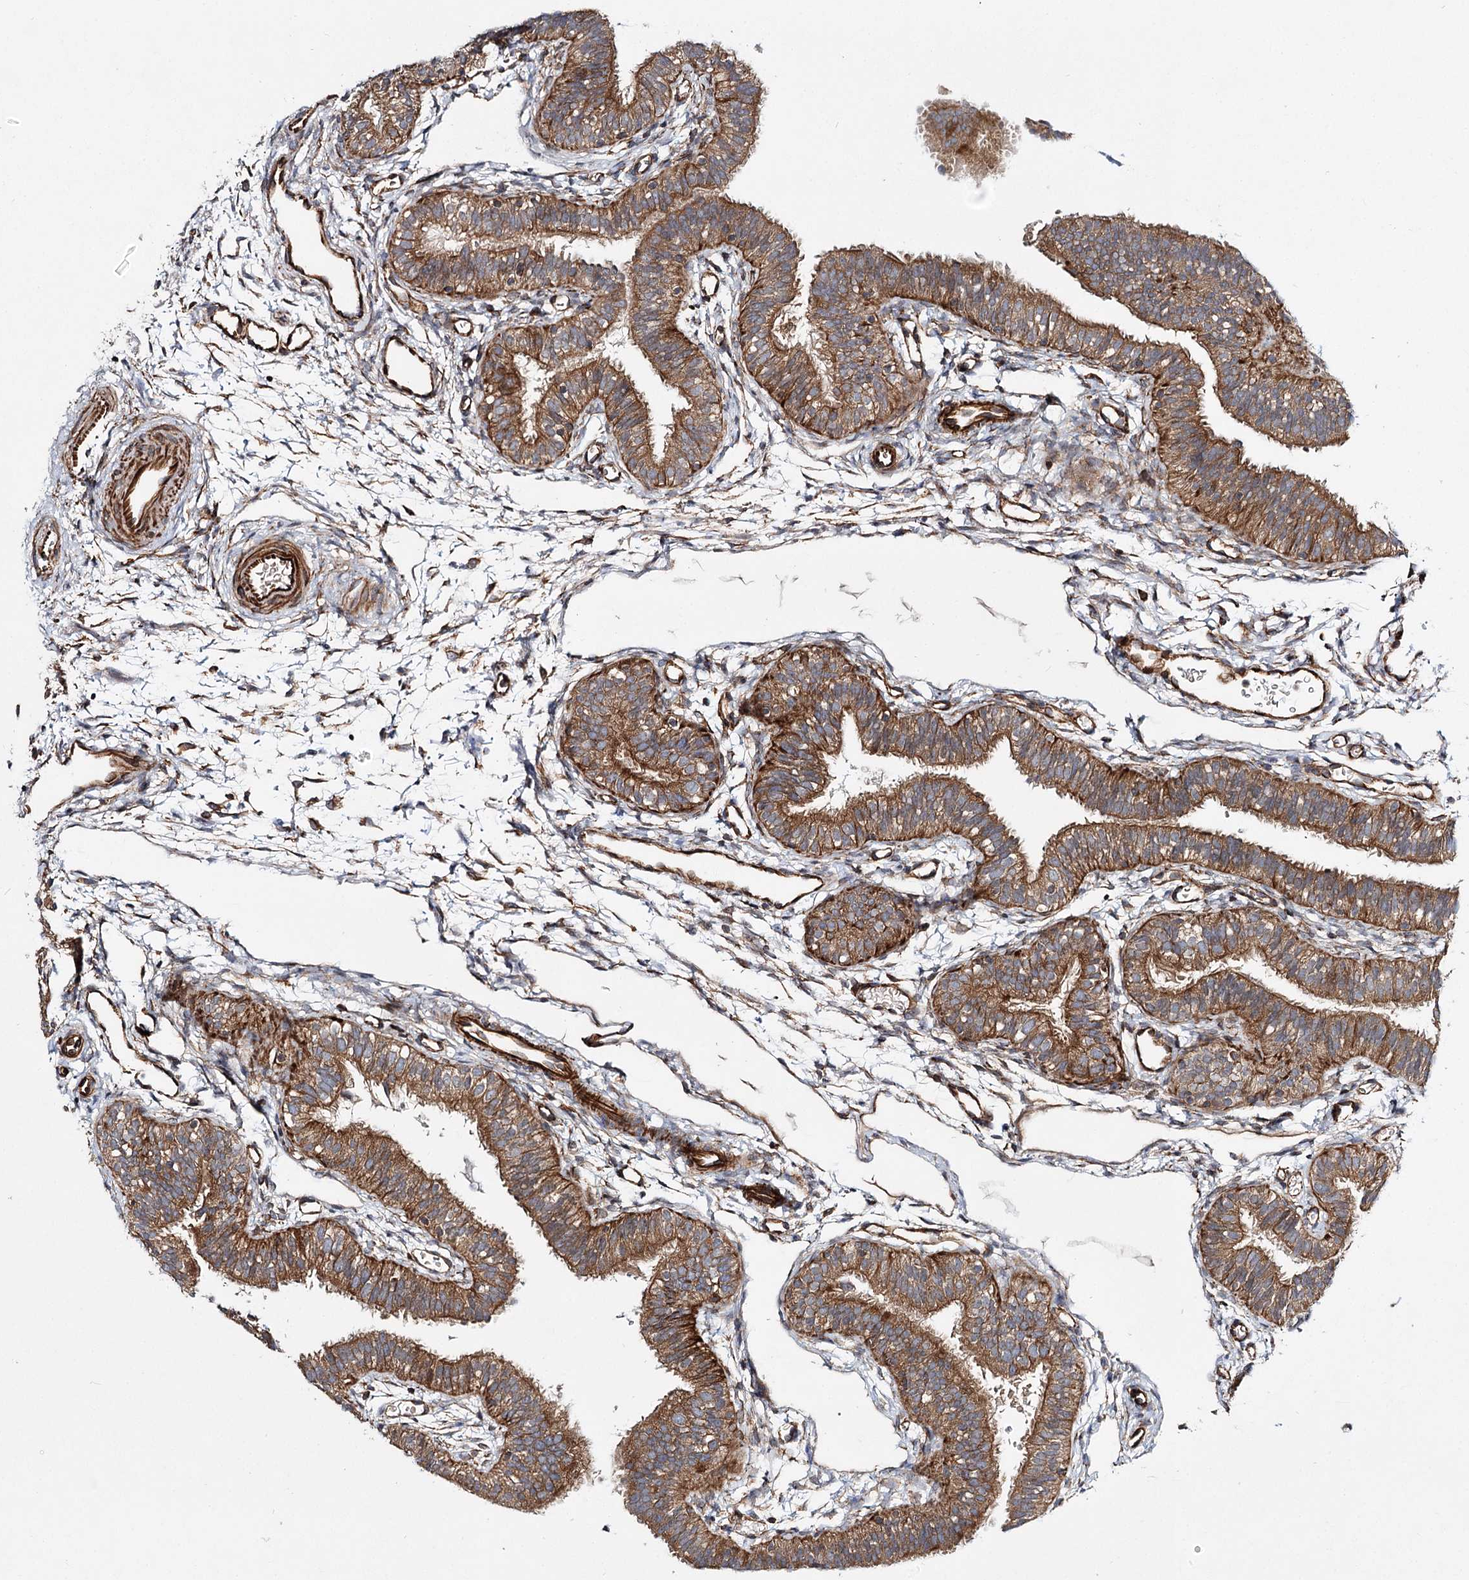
{"staining": {"intensity": "moderate", "quantity": ">75%", "location": "cytoplasmic/membranous"}, "tissue": "fallopian tube", "cell_type": "Glandular cells", "image_type": "normal", "snomed": [{"axis": "morphology", "description": "Normal tissue, NOS"}, {"axis": "topography", "description": "Fallopian tube"}], "caption": "Immunohistochemical staining of benign human fallopian tube demonstrates medium levels of moderate cytoplasmic/membranous positivity in about >75% of glandular cells.", "gene": "DPEP2", "patient": {"sex": "female", "age": 35}}